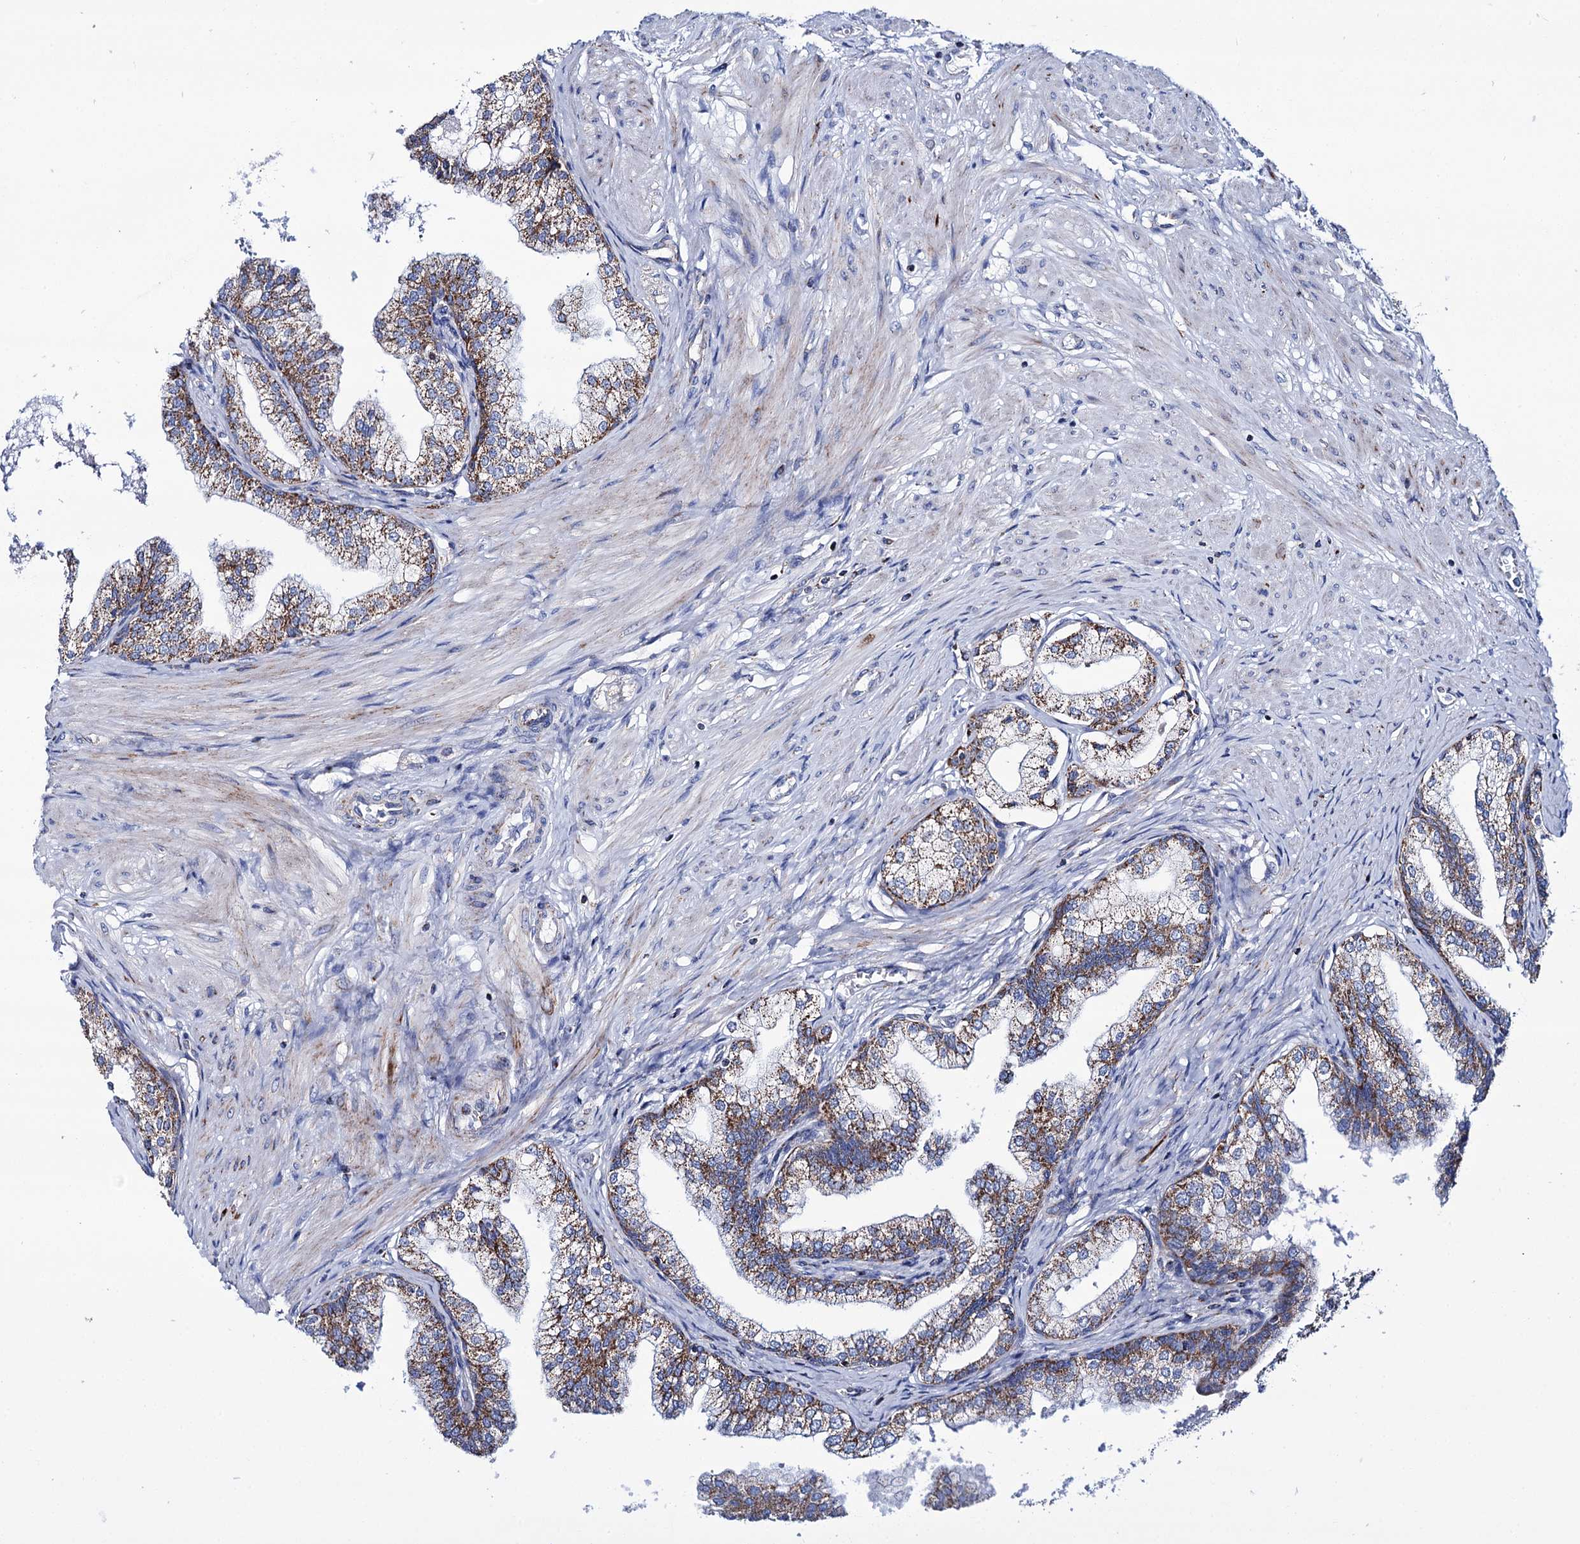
{"staining": {"intensity": "moderate", "quantity": ">75%", "location": "cytoplasmic/membranous"}, "tissue": "prostate", "cell_type": "Glandular cells", "image_type": "normal", "snomed": [{"axis": "morphology", "description": "Normal tissue, NOS"}, {"axis": "topography", "description": "Prostate"}], "caption": "A medium amount of moderate cytoplasmic/membranous expression is present in about >75% of glandular cells in benign prostate.", "gene": "UBASH3B", "patient": {"sex": "male", "age": 60}}